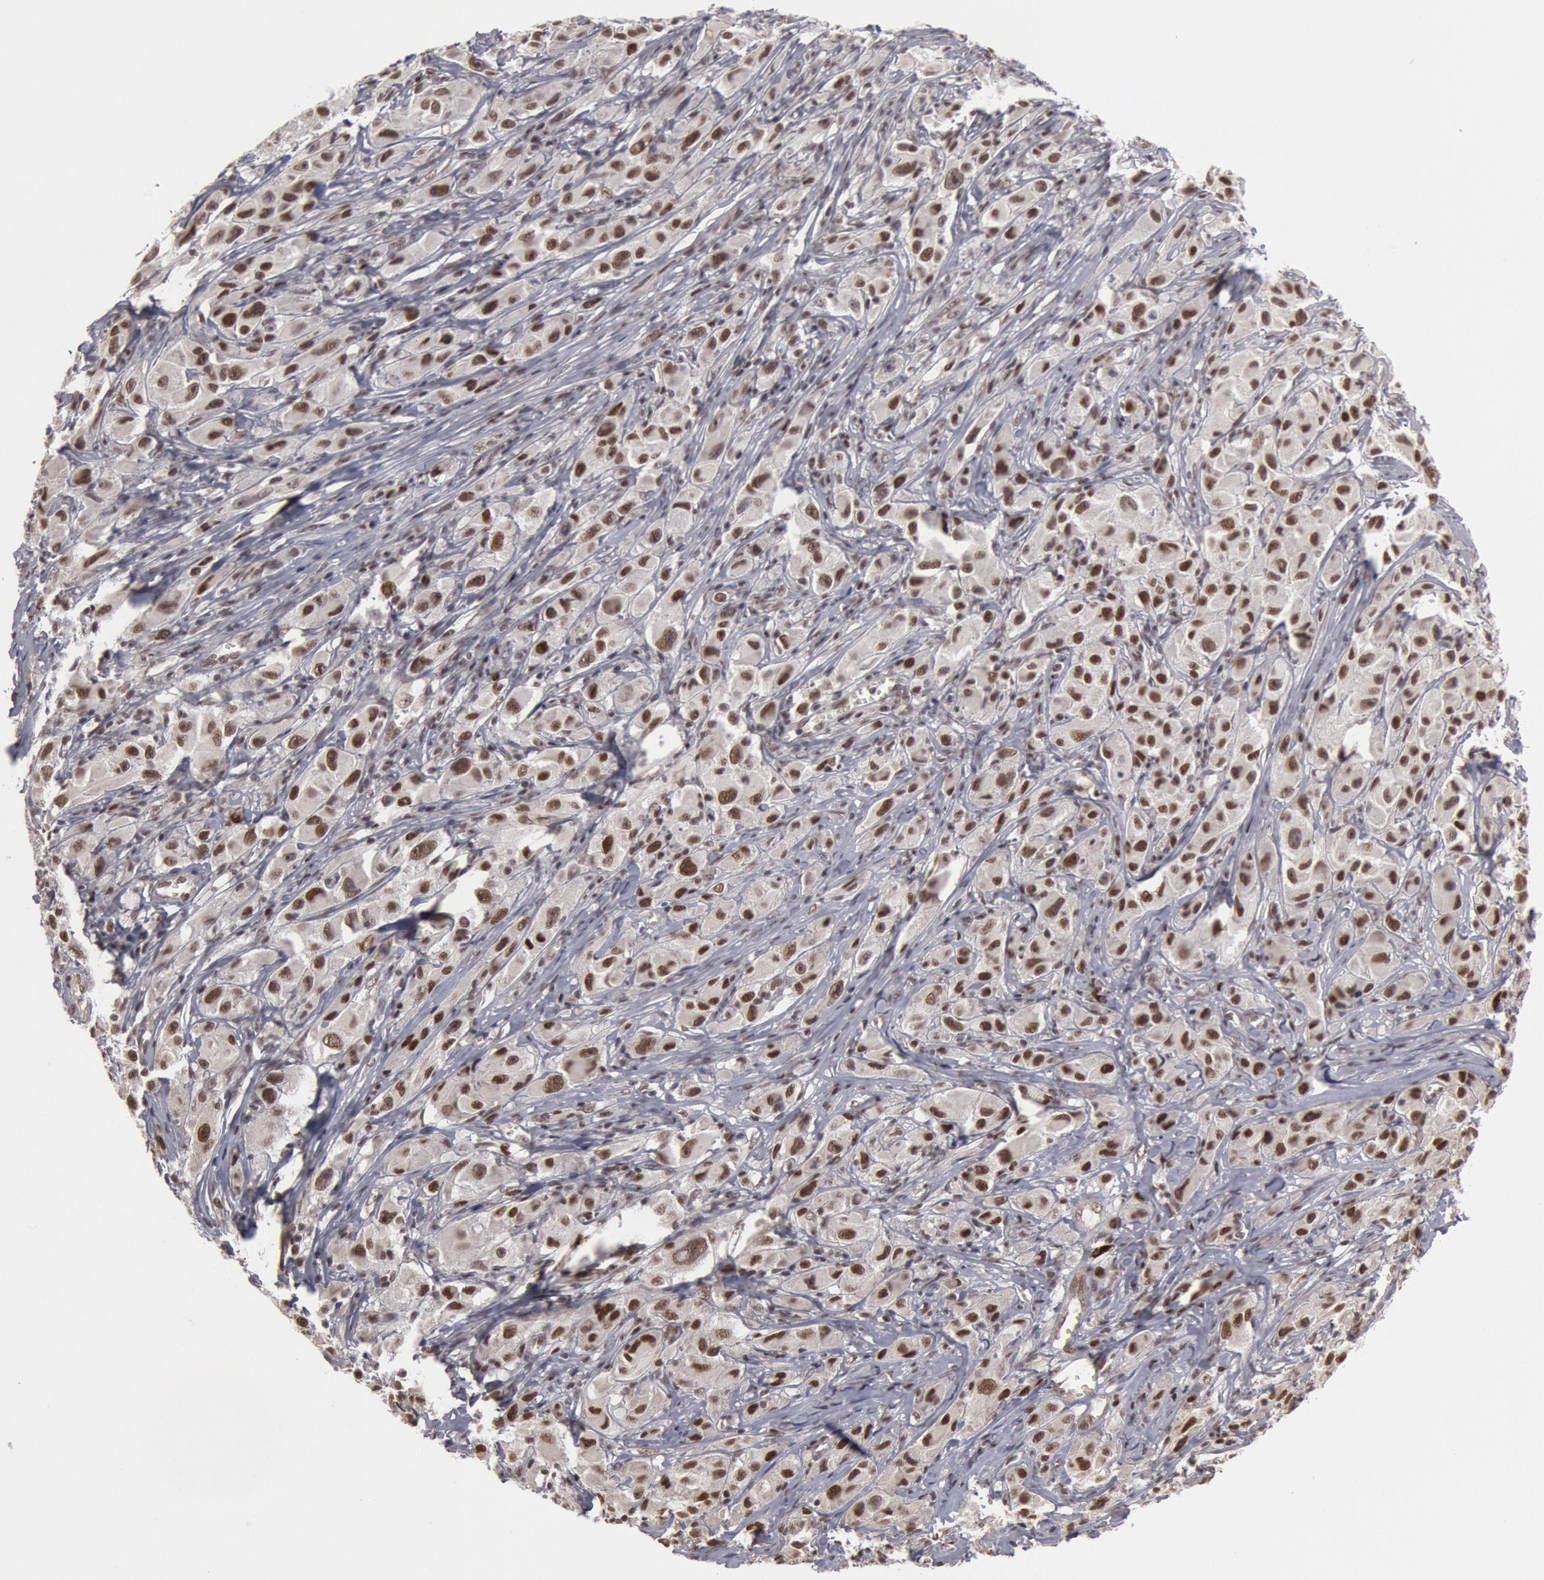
{"staining": {"intensity": "moderate", "quantity": ">75%", "location": "nuclear"}, "tissue": "melanoma", "cell_type": "Tumor cells", "image_type": "cancer", "snomed": [{"axis": "morphology", "description": "Malignant melanoma, NOS"}, {"axis": "topography", "description": "Skin"}], "caption": "High-magnification brightfield microscopy of melanoma stained with DAB (brown) and counterstained with hematoxylin (blue). tumor cells exhibit moderate nuclear expression is identified in approximately>75% of cells.", "gene": "PPP4R3B", "patient": {"sex": "male", "age": 56}}